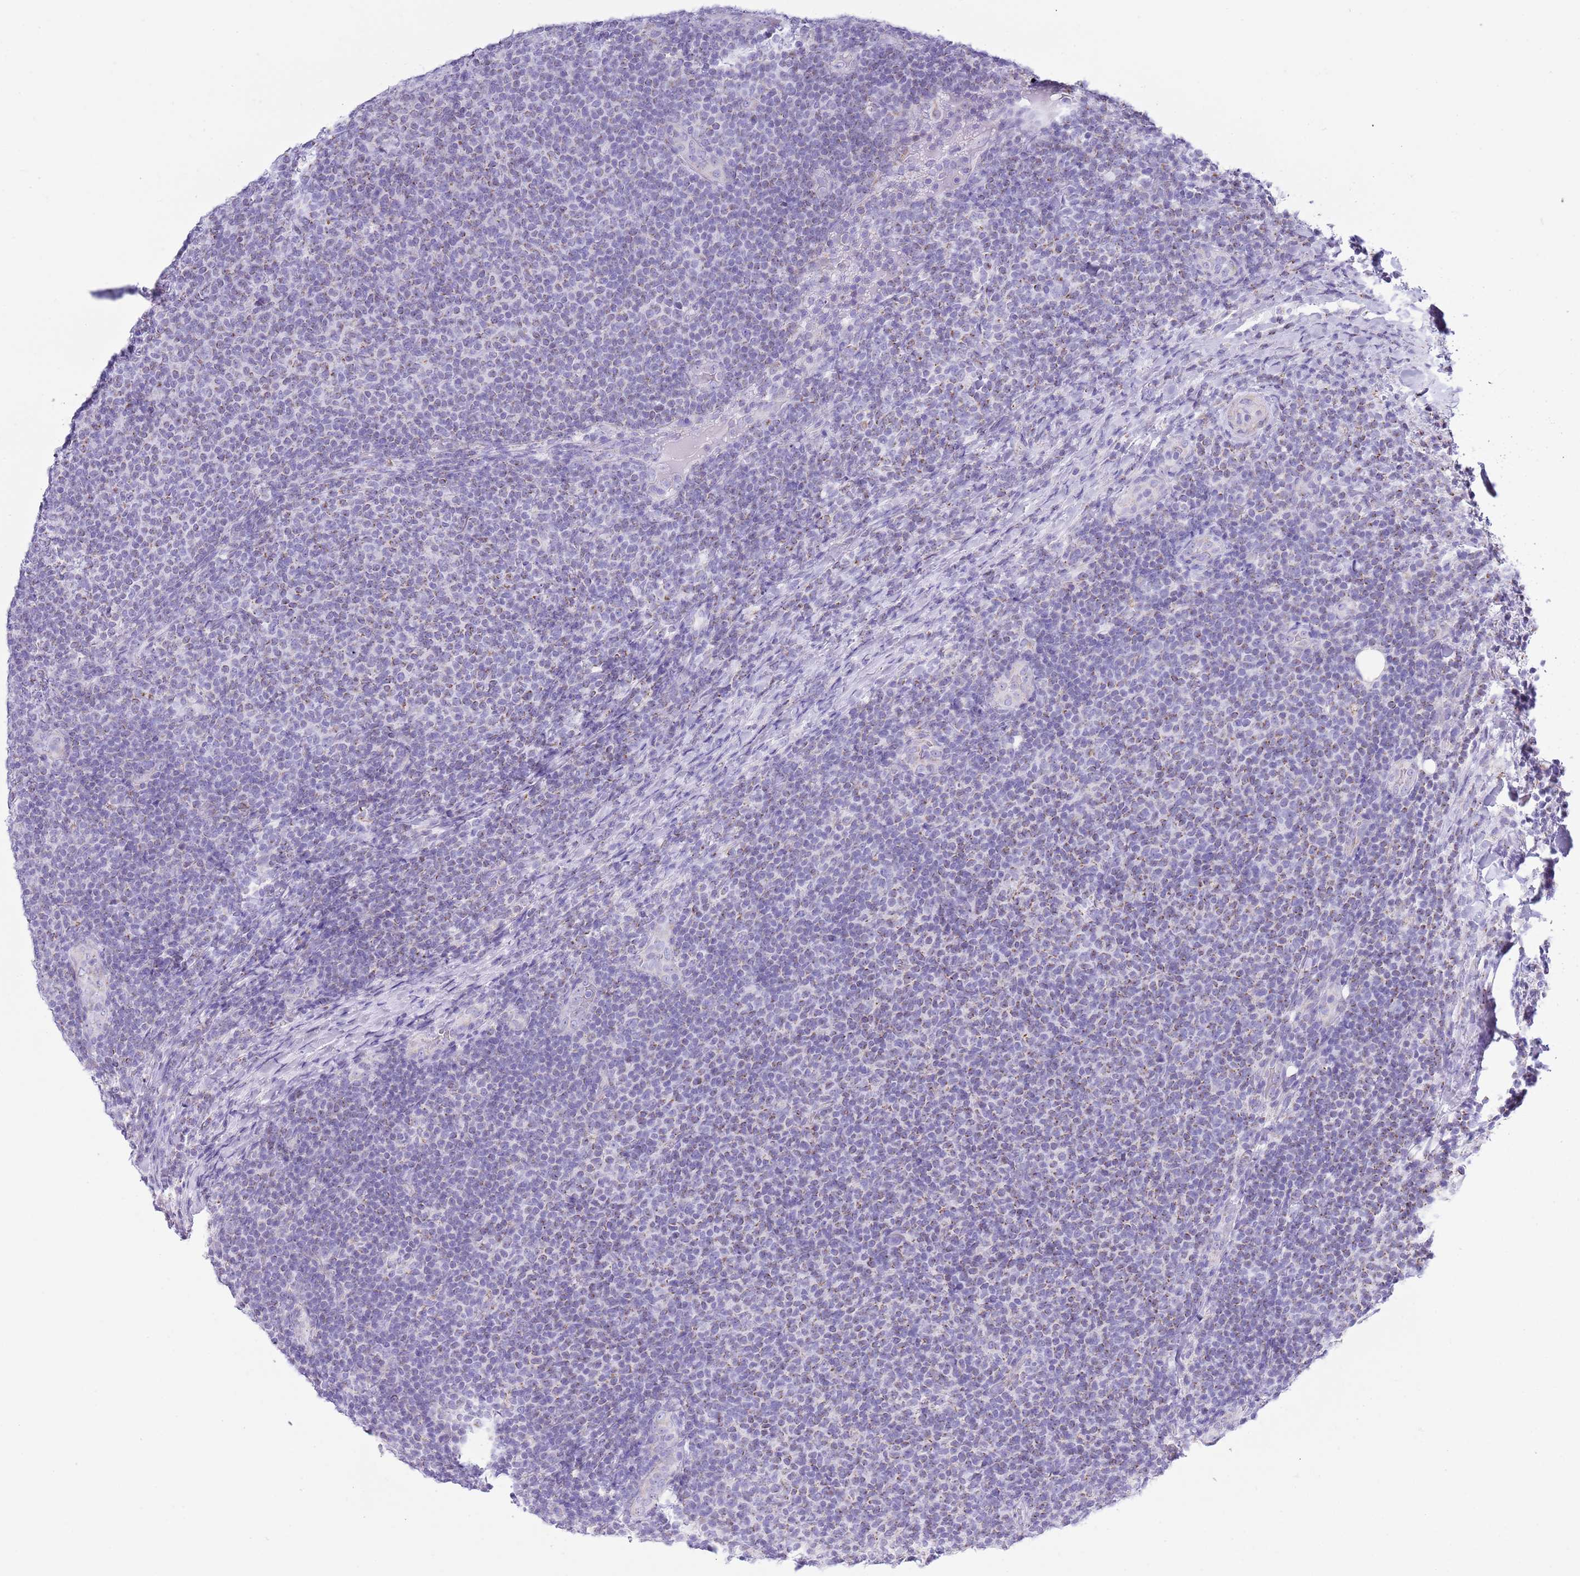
{"staining": {"intensity": "weak", "quantity": "25%-75%", "location": "cytoplasmic/membranous"}, "tissue": "lymphoma", "cell_type": "Tumor cells", "image_type": "cancer", "snomed": [{"axis": "morphology", "description": "Malignant lymphoma, non-Hodgkin's type, Low grade"}, {"axis": "topography", "description": "Lymph node"}], "caption": "Weak cytoplasmic/membranous protein expression is identified in approximately 25%-75% of tumor cells in low-grade malignant lymphoma, non-Hodgkin's type. The protein is stained brown, and the nuclei are stained in blue (DAB (3,3'-diaminobenzidine) IHC with brightfield microscopy, high magnification).", "gene": "MOCOS", "patient": {"sex": "male", "age": 66}}